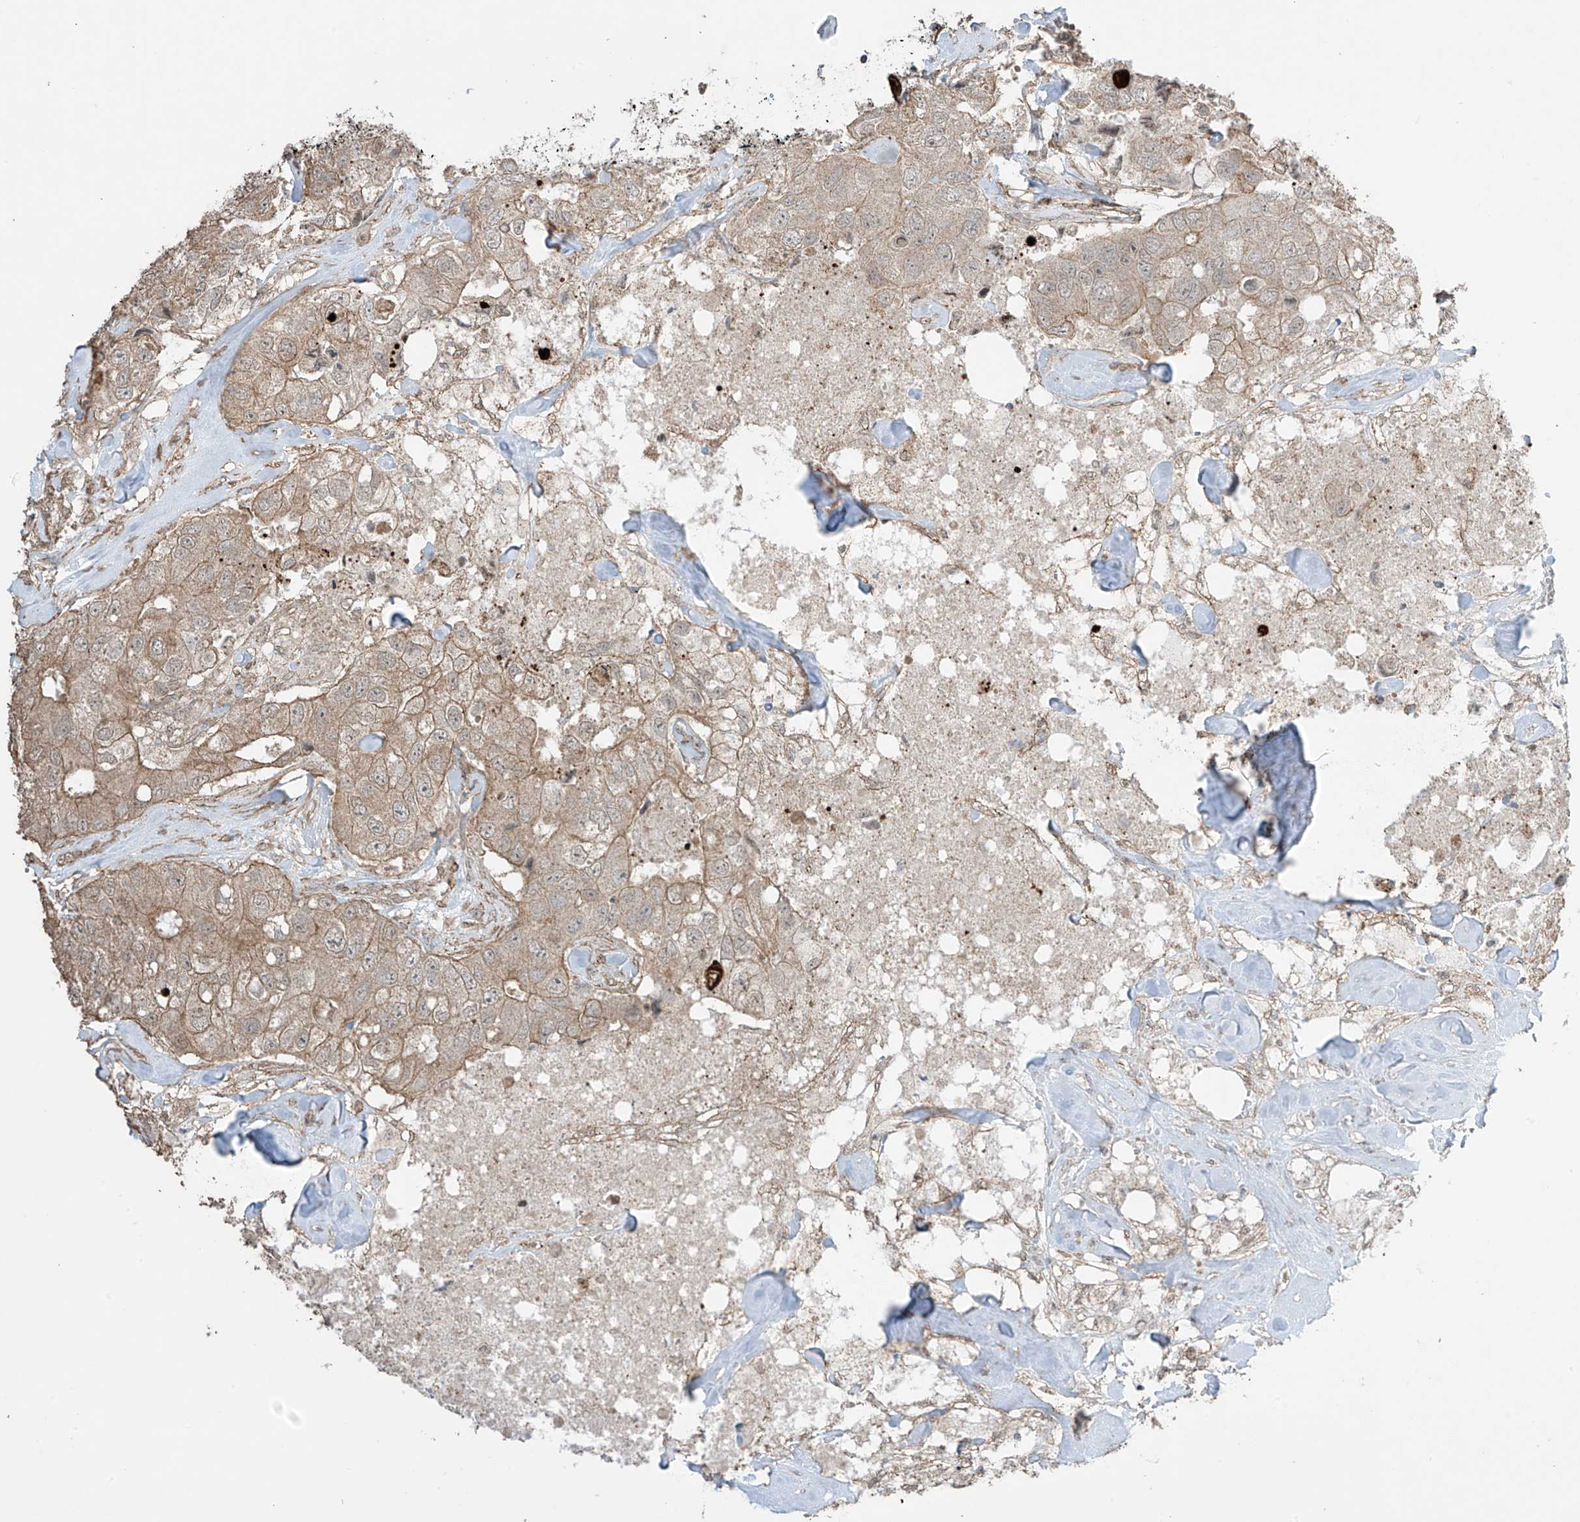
{"staining": {"intensity": "weak", "quantity": ">75%", "location": "cytoplasmic/membranous"}, "tissue": "breast cancer", "cell_type": "Tumor cells", "image_type": "cancer", "snomed": [{"axis": "morphology", "description": "Duct carcinoma"}, {"axis": "topography", "description": "Breast"}], "caption": "The immunohistochemical stain highlights weak cytoplasmic/membranous expression in tumor cells of infiltrating ductal carcinoma (breast) tissue.", "gene": "TTLL5", "patient": {"sex": "female", "age": 62}}